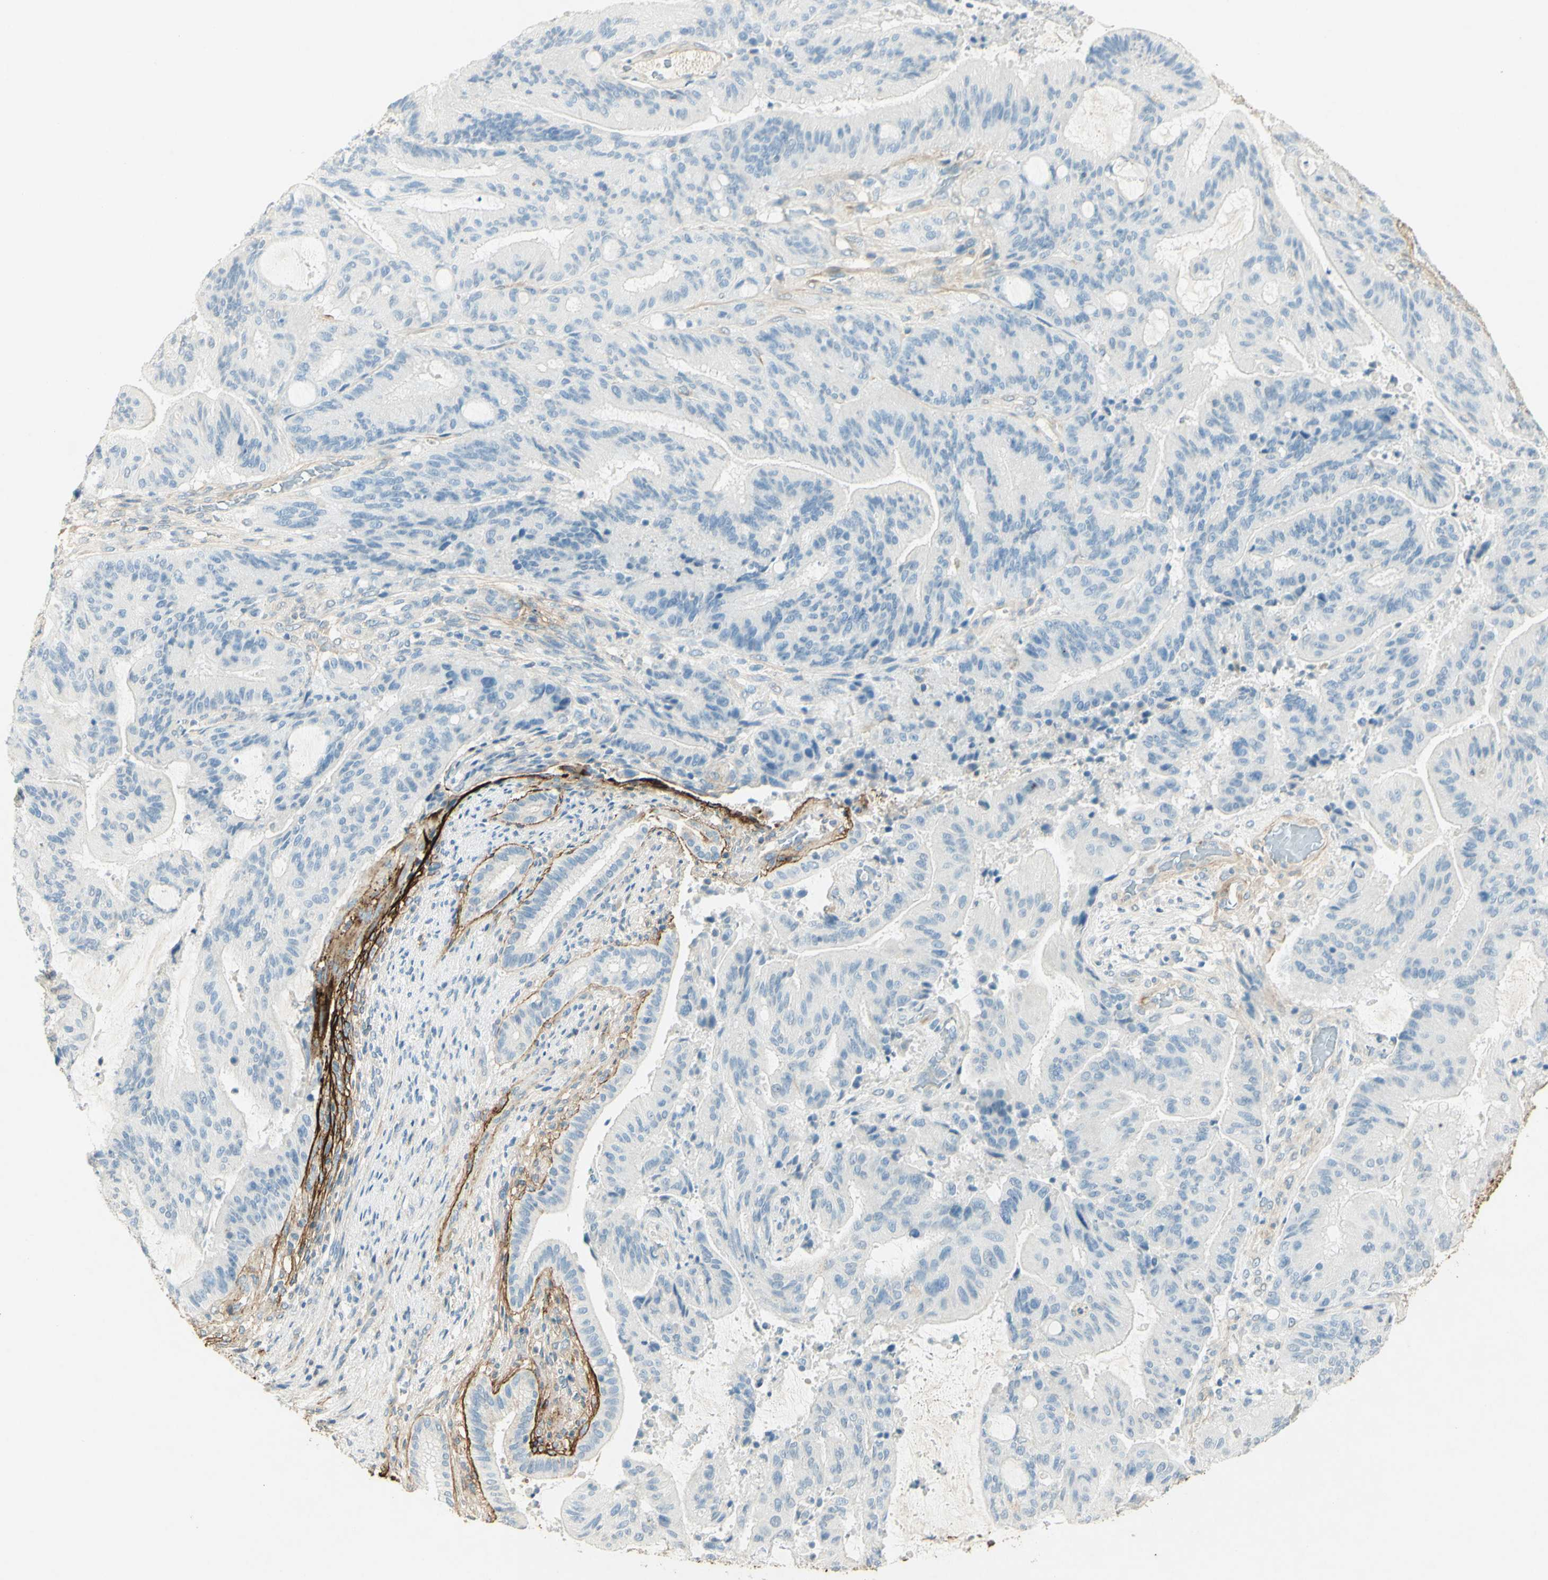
{"staining": {"intensity": "negative", "quantity": "none", "location": "none"}, "tissue": "liver cancer", "cell_type": "Tumor cells", "image_type": "cancer", "snomed": [{"axis": "morphology", "description": "Cholangiocarcinoma"}, {"axis": "topography", "description": "Liver"}], "caption": "There is no significant positivity in tumor cells of liver cancer (cholangiocarcinoma).", "gene": "TNN", "patient": {"sex": "female", "age": 73}}